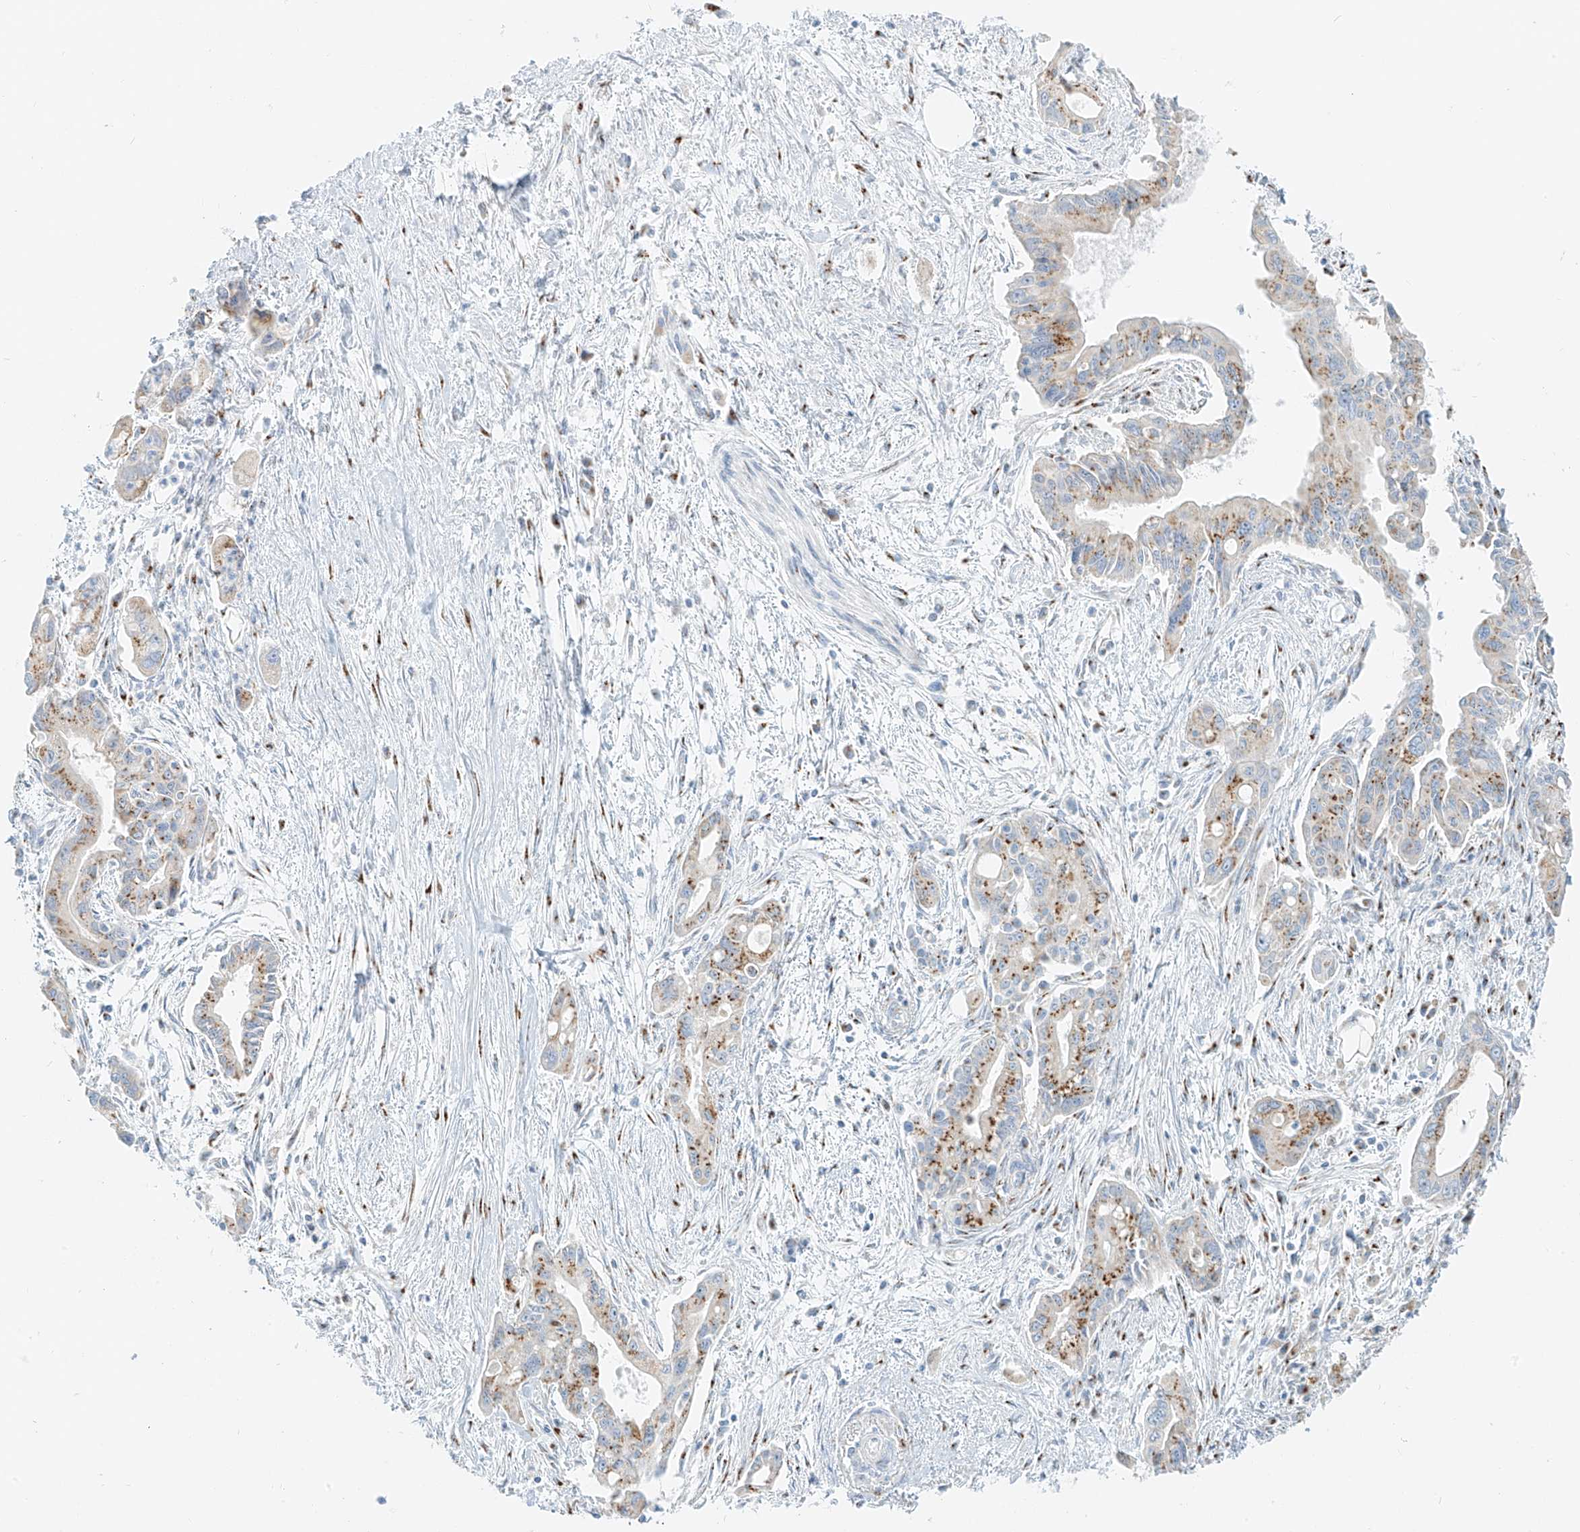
{"staining": {"intensity": "moderate", "quantity": "25%-75%", "location": "cytoplasmic/membranous"}, "tissue": "pancreatic cancer", "cell_type": "Tumor cells", "image_type": "cancer", "snomed": [{"axis": "morphology", "description": "Adenocarcinoma, NOS"}, {"axis": "topography", "description": "Pancreas"}], "caption": "Protein expression analysis of human adenocarcinoma (pancreatic) reveals moderate cytoplasmic/membranous positivity in about 25%-75% of tumor cells. Immunohistochemistry stains the protein of interest in brown and the nuclei are stained blue.", "gene": "TMEM87B", "patient": {"sex": "male", "age": 70}}